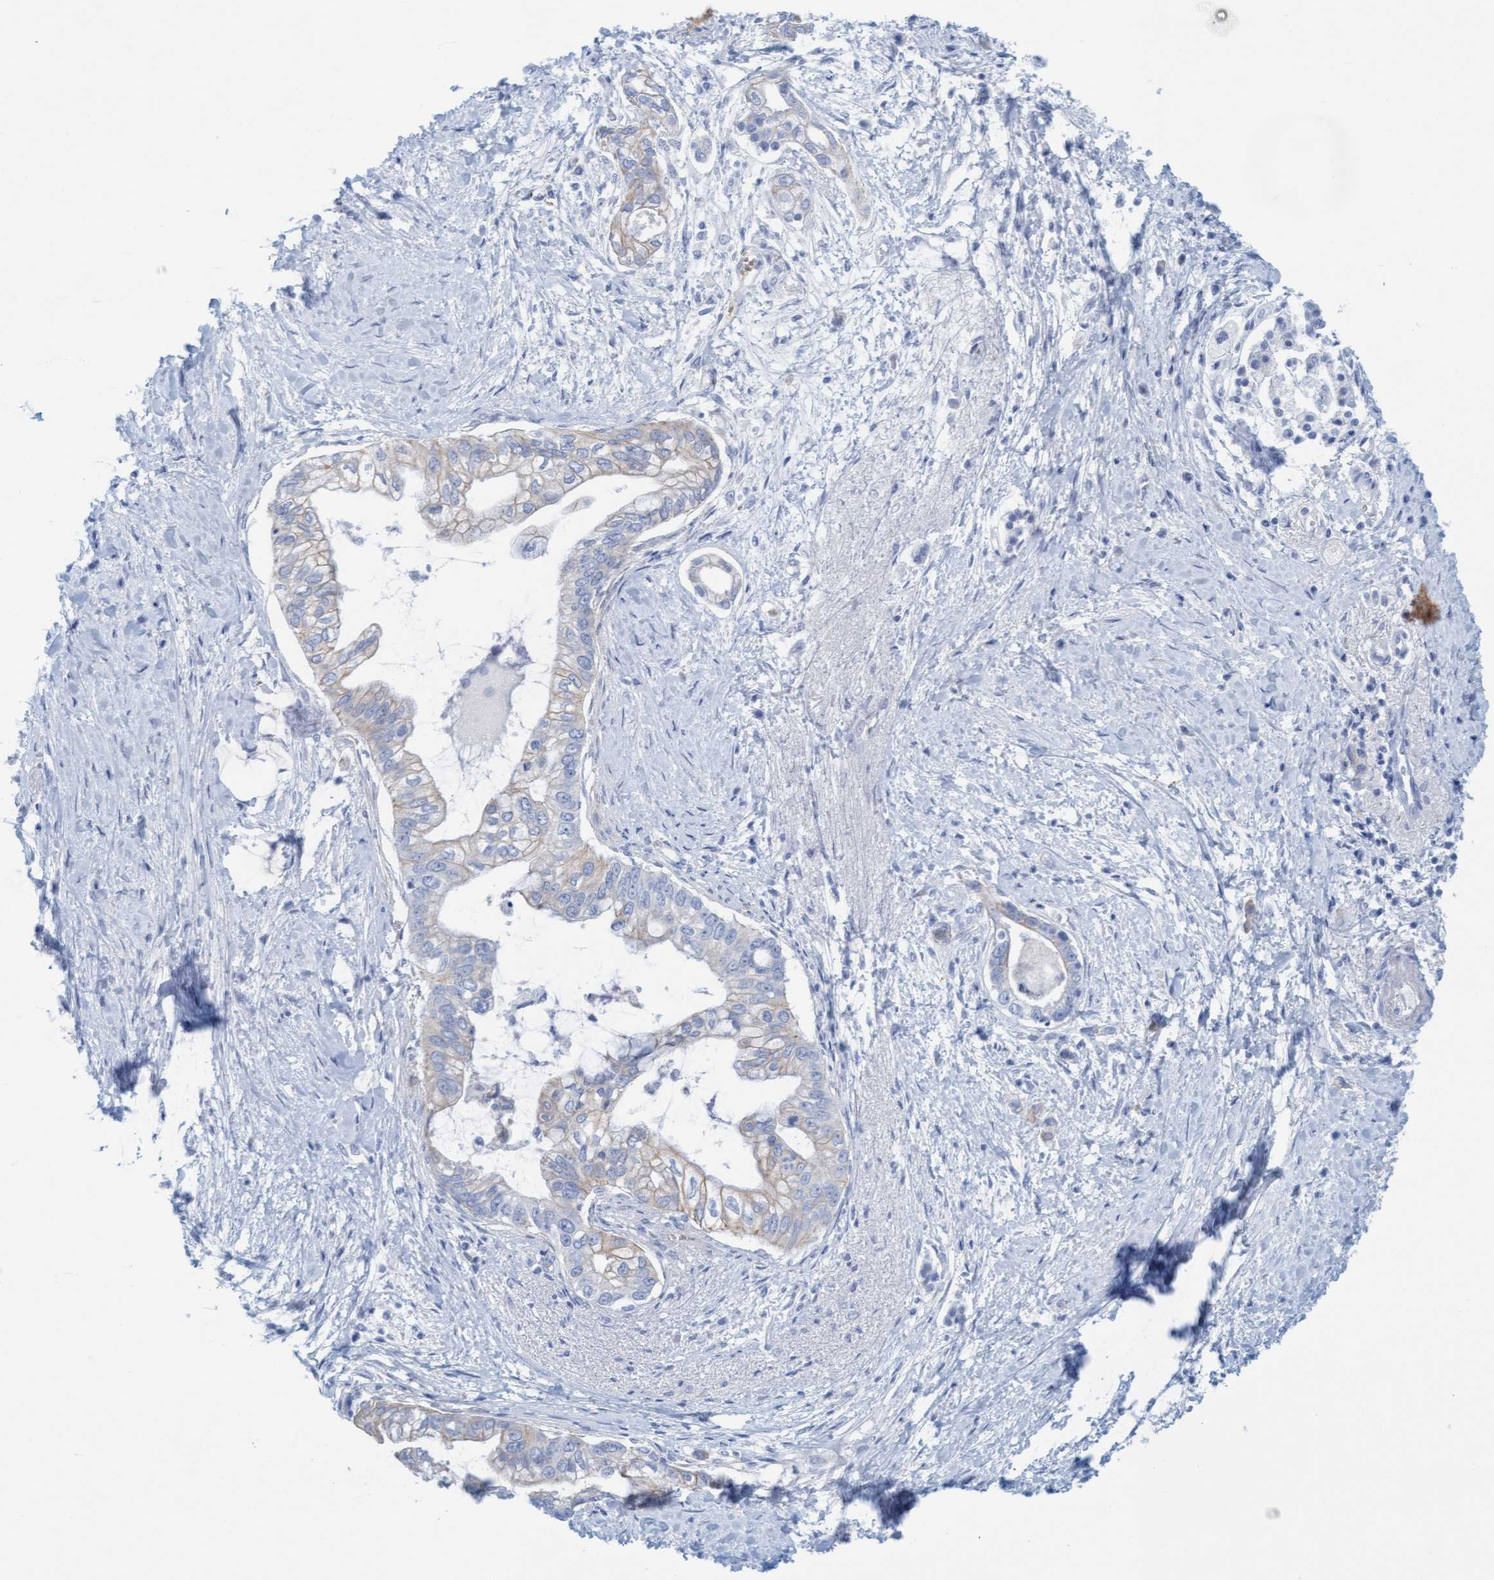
{"staining": {"intensity": "weak", "quantity": "25%-75%", "location": "cytoplasmic/membranous"}, "tissue": "pancreatic cancer", "cell_type": "Tumor cells", "image_type": "cancer", "snomed": [{"axis": "morphology", "description": "Adenocarcinoma, NOS"}, {"axis": "topography", "description": "Pancreas"}], "caption": "There is low levels of weak cytoplasmic/membranous expression in tumor cells of pancreatic cancer (adenocarcinoma), as demonstrated by immunohistochemical staining (brown color).", "gene": "P2RX5", "patient": {"sex": "male", "age": 59}}